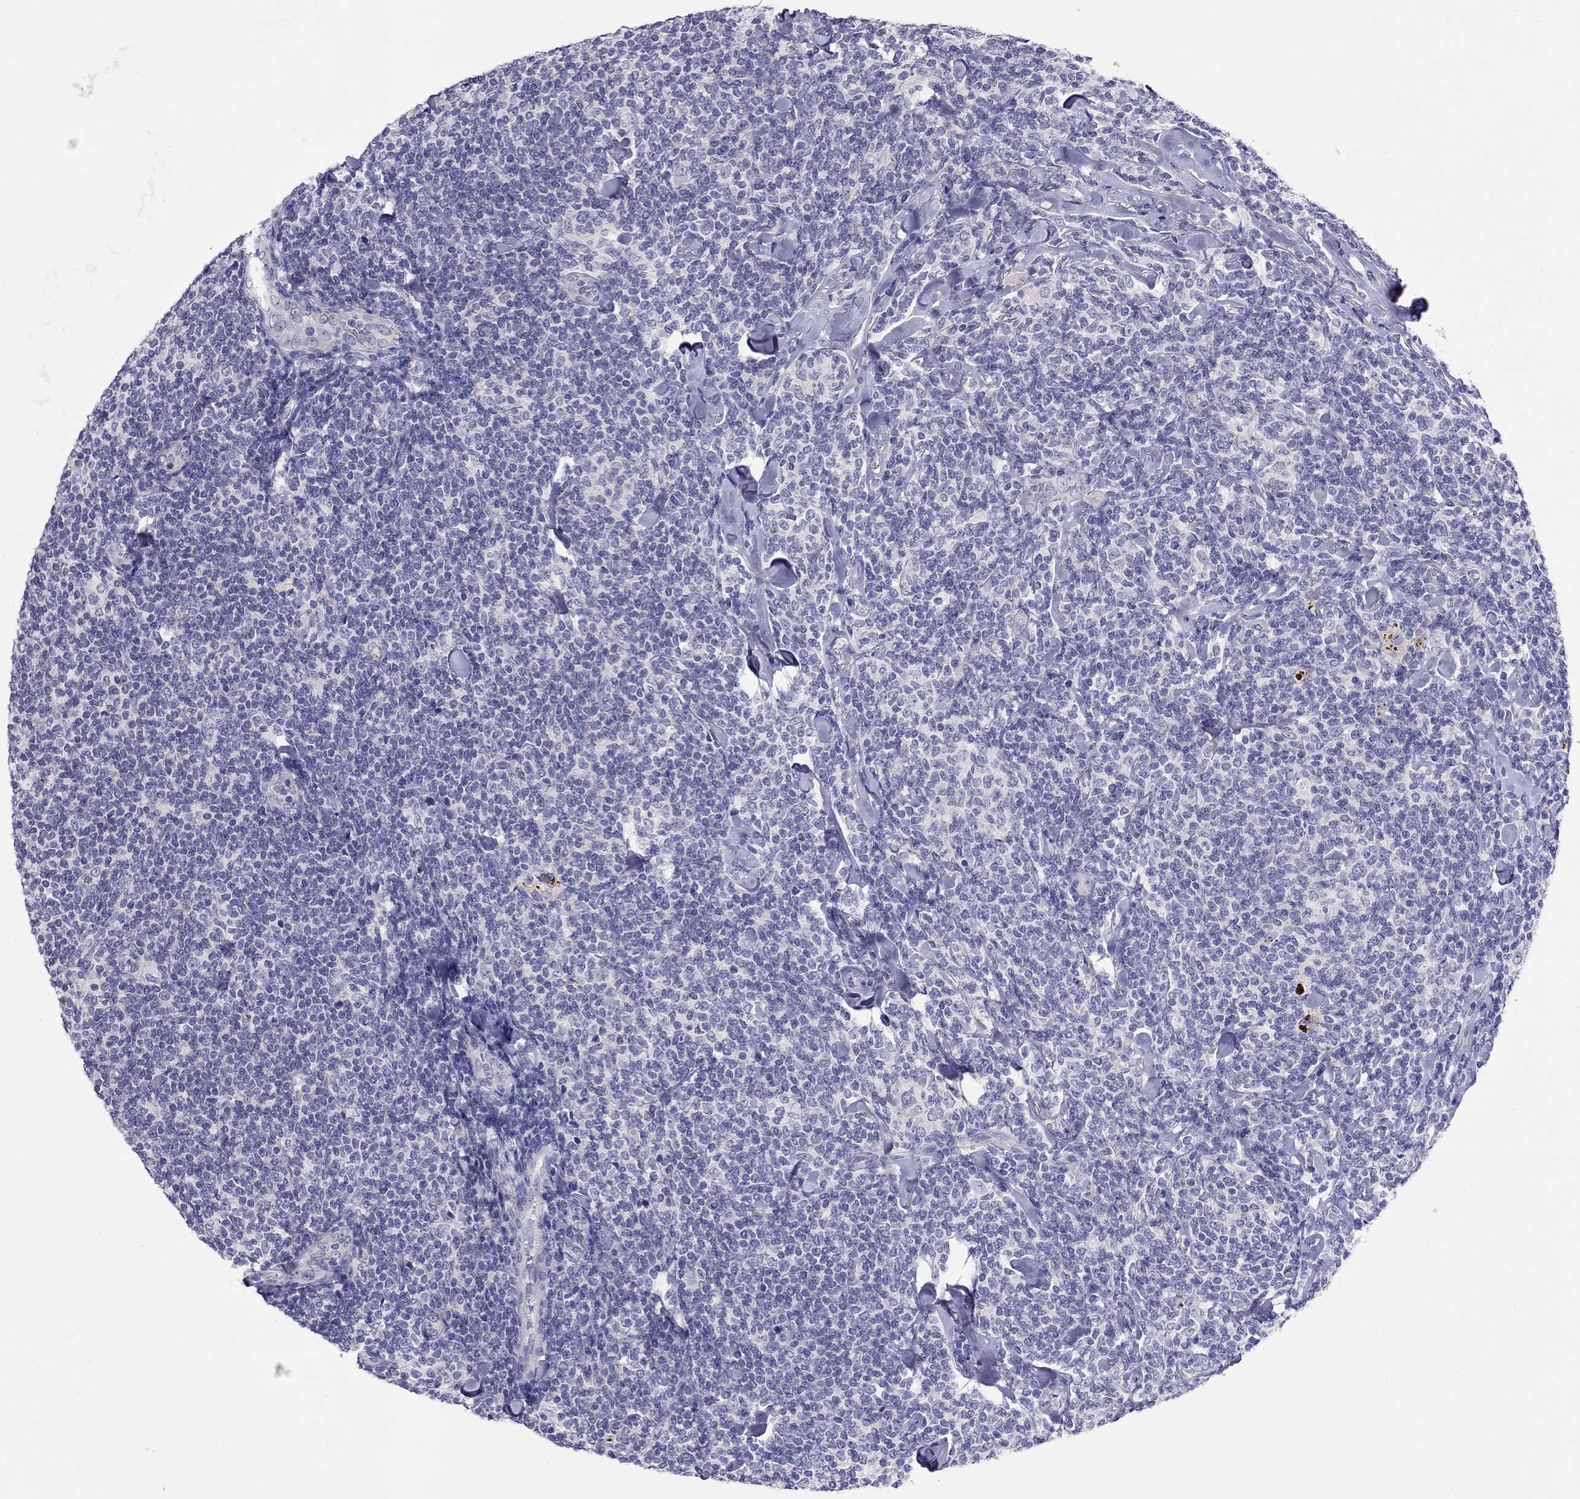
{"staining": {"intensity": "negative", "quantity": "none", "location": "none"}, "tissue": "lymphoma", "cell_type": "Tumor cells", "image_type": "cancer", "snomed": [{"axis": "morphology", "description": "Malignant lymphoma, non-Hodgkin's type, Low grade"}, {"axis": "topography", "description": "Lymph node"}], "caption": "The histopathology image displays no staining of tumor cells in lymphoma.", "gene": "CAPNS2", "patient": {"sex": "female", "age": 56}}